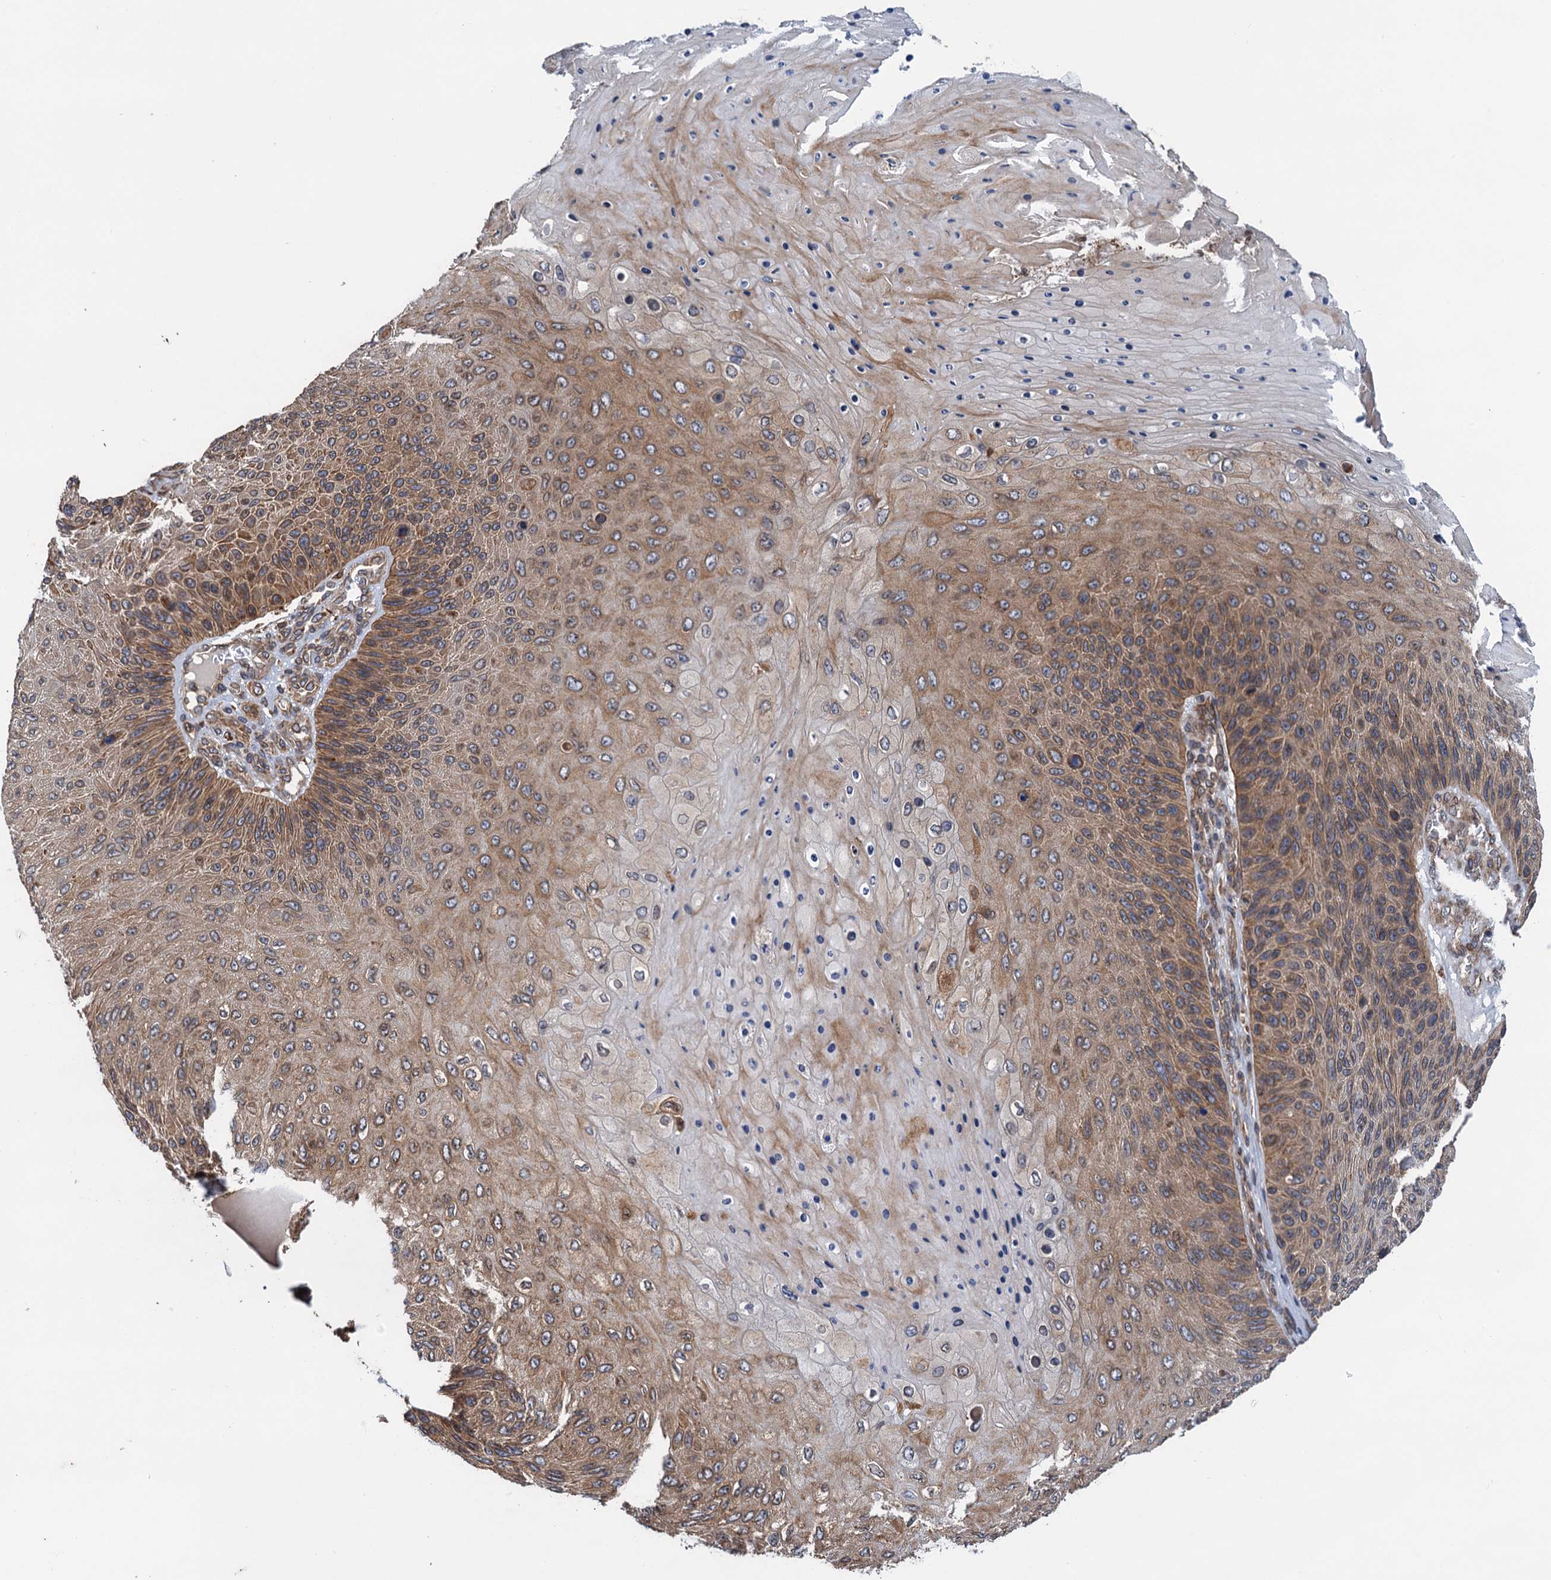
{"staining": {"intensity": "moderate", "quantity": "25%-75%", "location": "cytoplasmic/membranous"}, "tissue": "skin cancer", "cell_type": "Tumor cells", "image_type": "cancer", "snomed": [{"axis": "morphology", "description": "Squamous cell carcinoma, NOS"}, {"axis": "topography", "description": "Skin"}], "caption": "This image shows skin cancer stained with immunohistochemistry to label a protein in brown. The cytoplasmic/membranous of tumor cells show moderate positivity for the protein. Nuclei are counter-stained blue.", "gene": "ARMC5", "patient": {"sex": "female", "age": 88}}